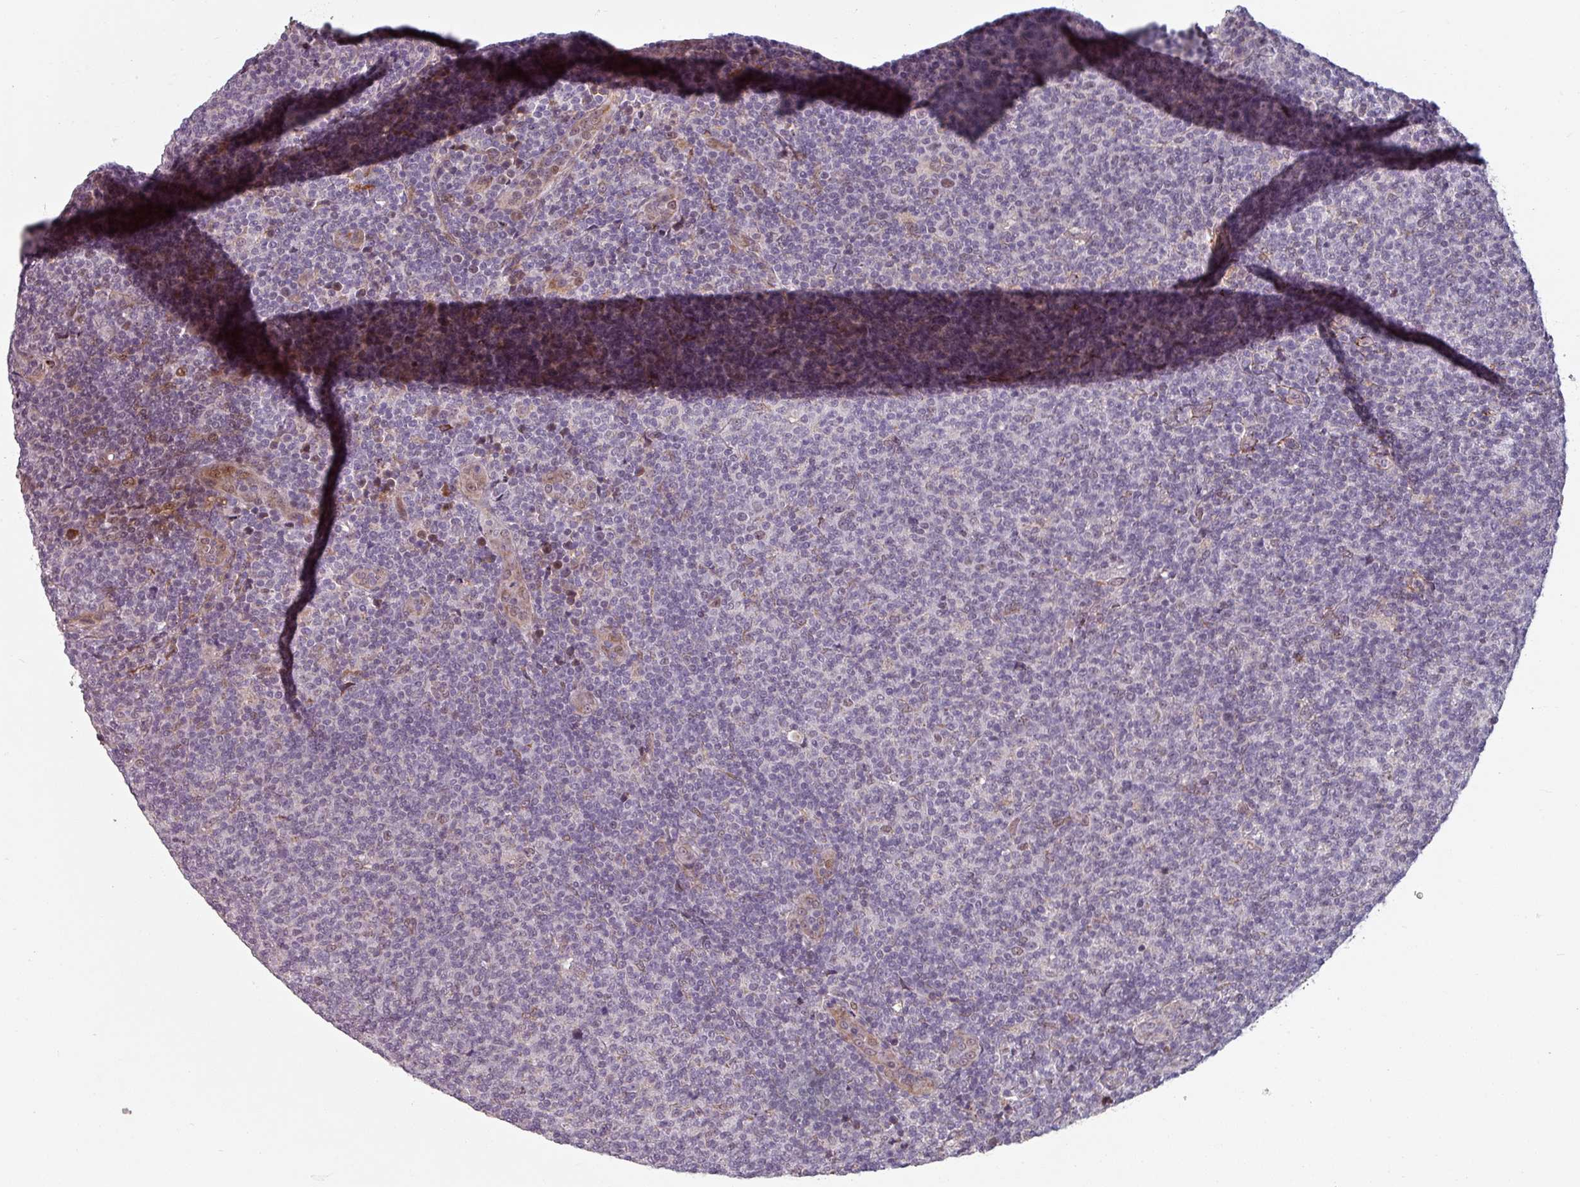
{"staining": {"intensity": "negative", "quantity": "none", "location": "none"}, "tissue": "lymphoma", "cell_type": "Tumor cells", "image_type": "cancer", "snomed": [{"axis": "morphology", "description": "Malignant lymphoma, non-Hodgkin's type, Low grade"}, {"axis": "topography", "description": "Lymph node"}], "caption": "DAB immunohistochemical staining of lymphoma demonstrates no significant expression in tumor cells.", "gene": "CYB5RL", "patient": {"sex": "male", "age": 66}}